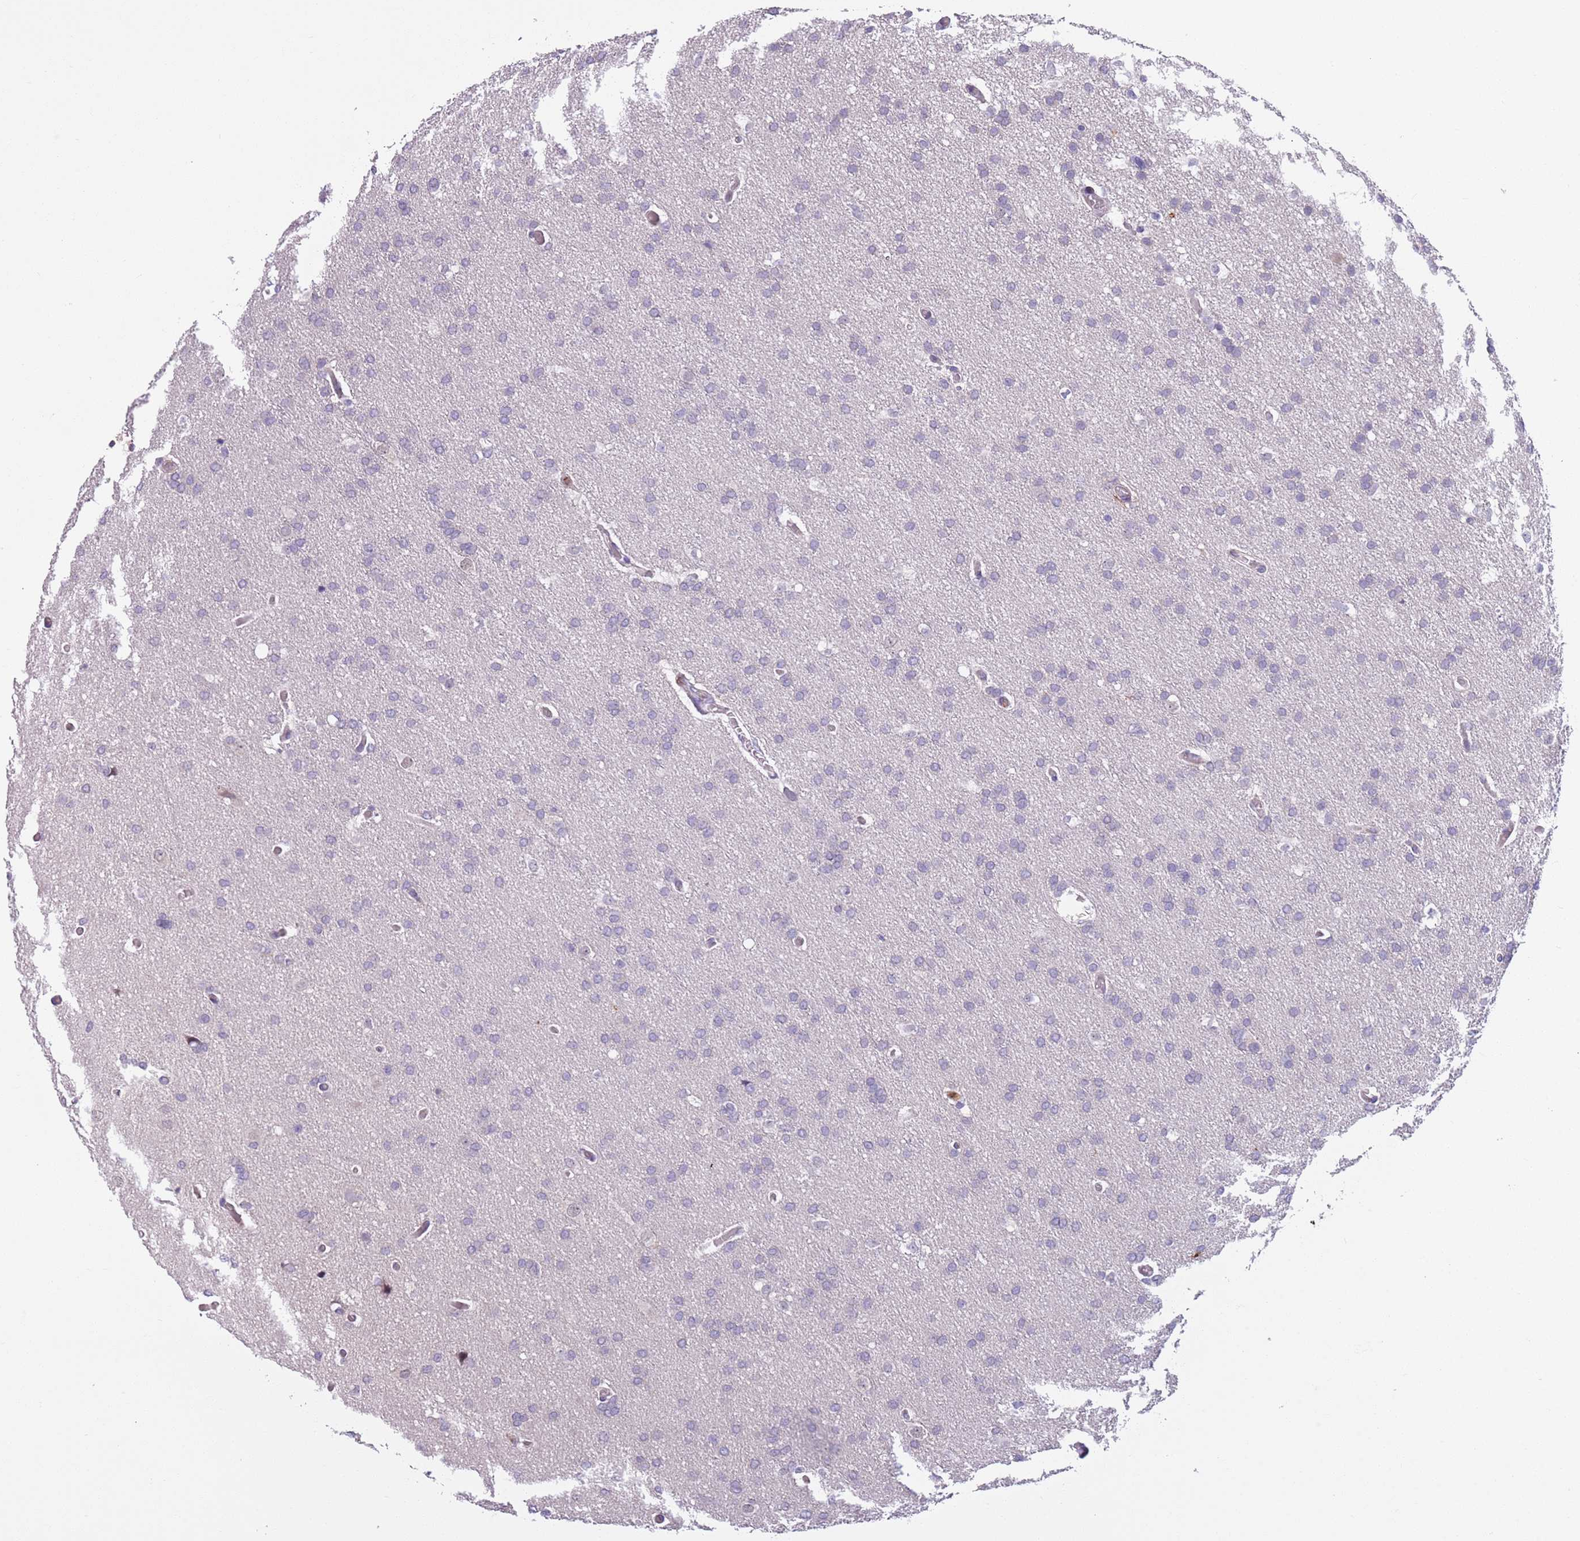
{"staining": {"intensity": "negative", "quantity": "none", "location": "none"}, "tissue": "glioma", "cell_type": "Tumor cells", "image_type": "cancer", "snomed": [{"axis": "morphology", "description": "Glioma, malignant, High grade"}, {"axis": "topography", "description": "Cerebral cortex"}], "caption": "The IHC histopathology image has no significant expression in tumor cells of malignant glioma (high-grade) tissue.", "gene": "JAML", "patient": {"sex": "female", "age": 36}}